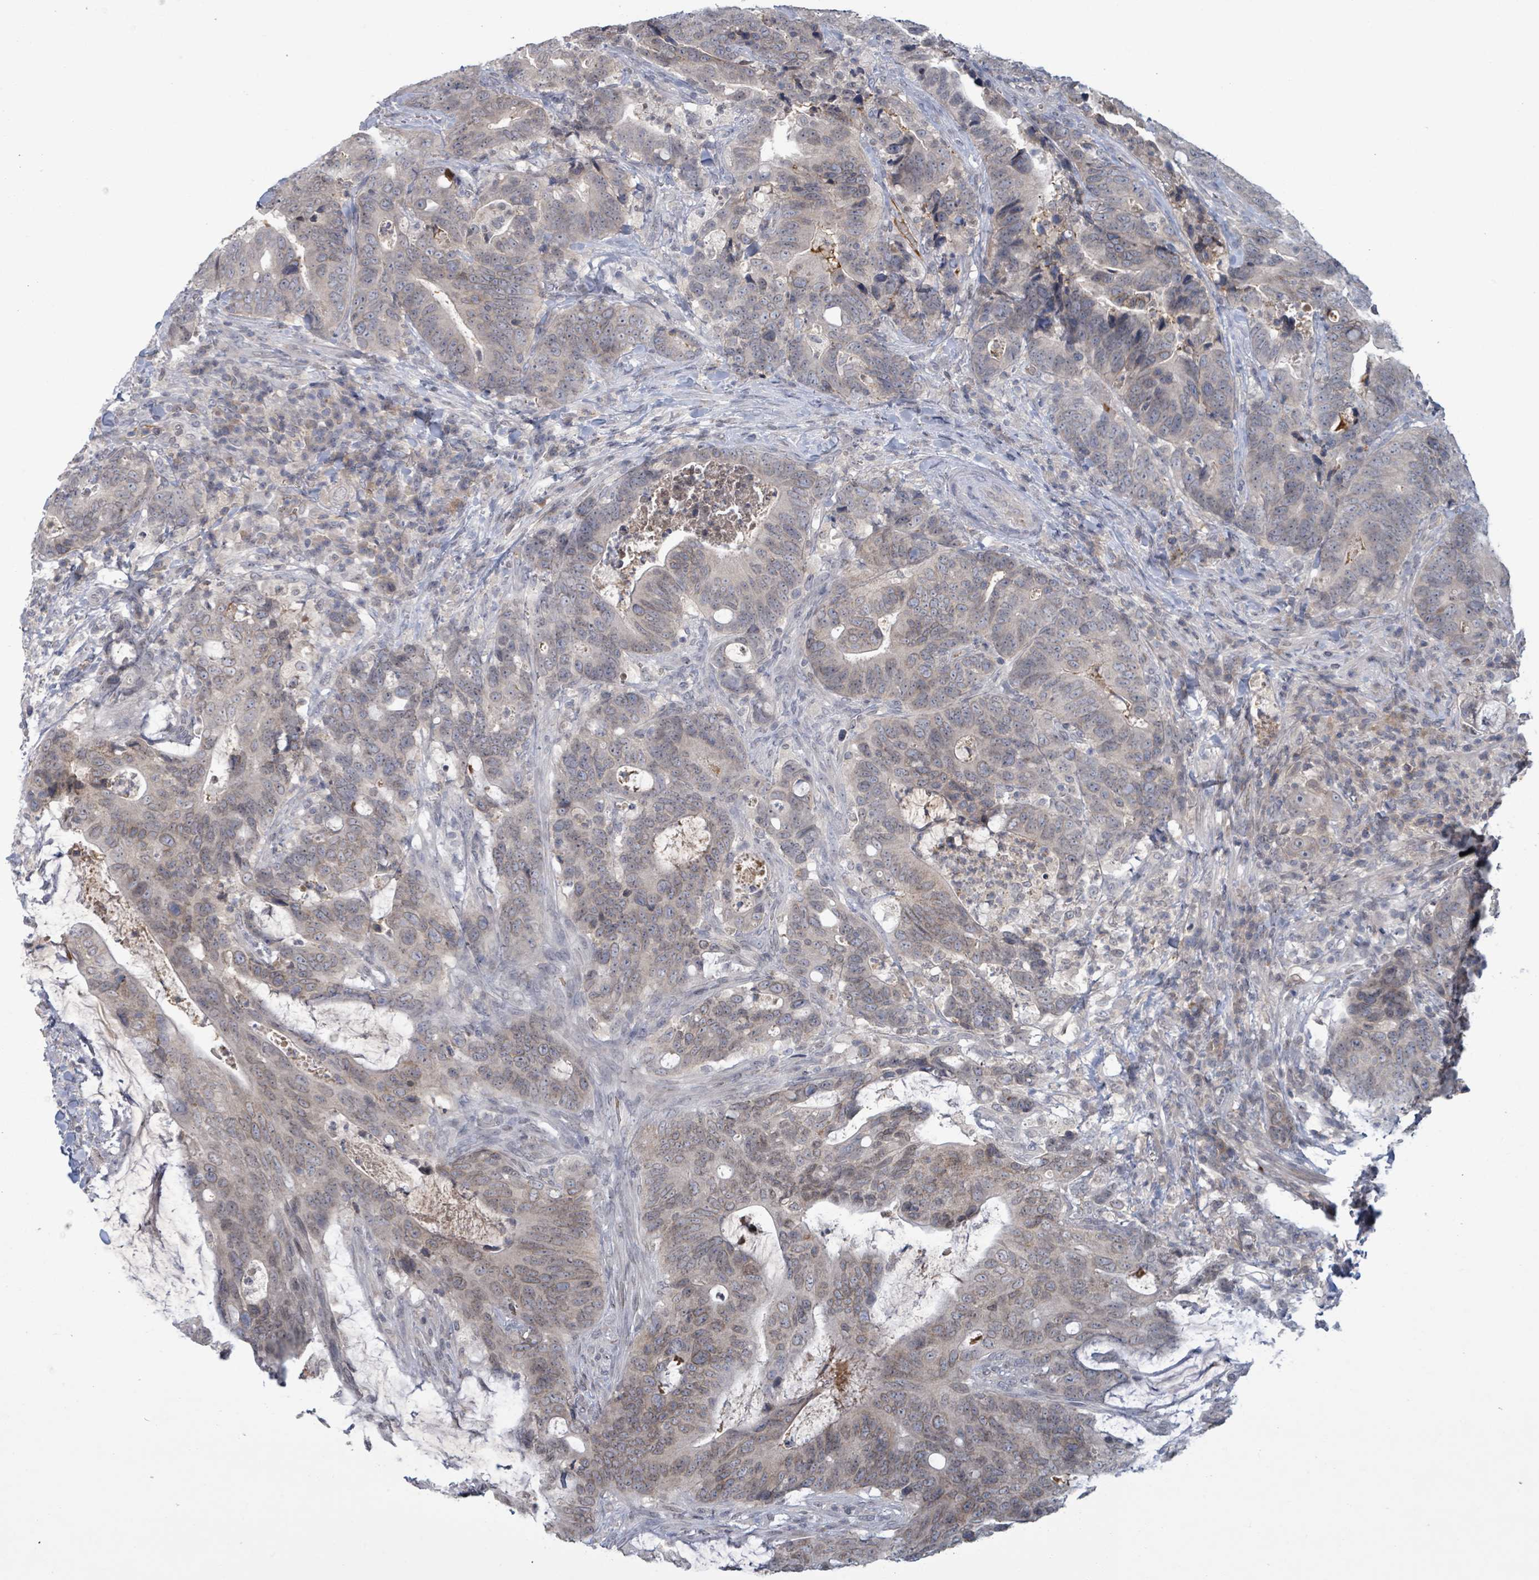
{"staining": {"intensity": "negative", "quantity": "none", "location": "none"}, "tissue": "colorectal cancer", "cell_type": "Tumor cells", "image_type": "cancer", "snomed": [{"axis": "morphology", "description": "Adenocarcinoma, NOS"}, {"axis": "topography", "description": "Colon"}], "caption": "Immunohistochemical staining of human adenocarcinoma (colorectal) shows no significant staining in tumor cells.", "gene": "GRM8", "patient": {"sex": "female", "age": 82}}